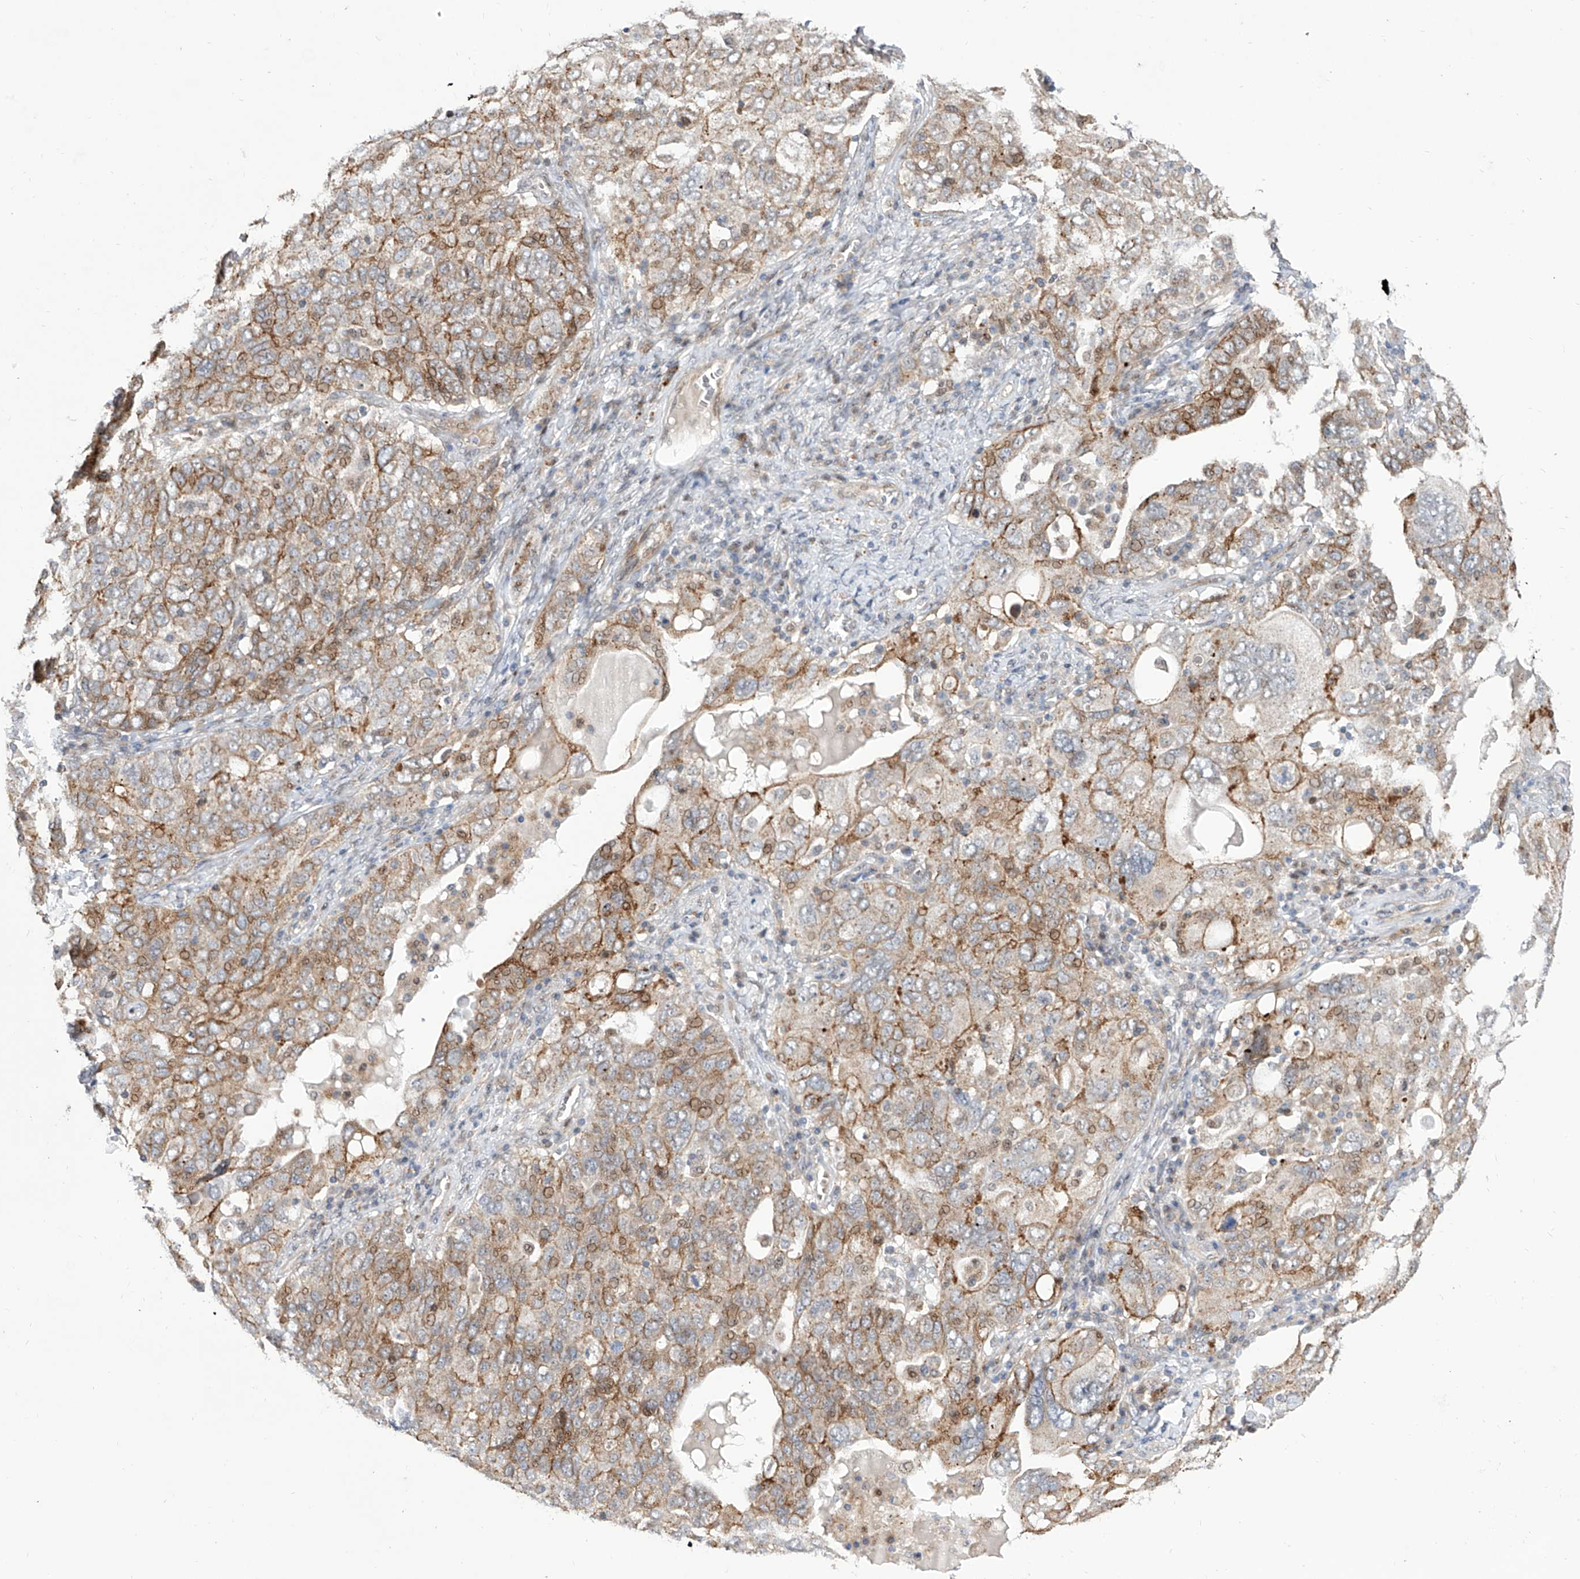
{"staining": {"intensity": "moderate", "quantity": "25%-75%", "location": "cytoplasmic/membranous"}, "tissue": "ovarian cancer", "cell_type": "Tumor cells", "image_type": "cancer", "snomed": [{"axis": "morphology", "description": "Carcinoma, endometroid"}, {"axis": "topography", "description": "Ovary"}], "caption": "Immunohistochemistry of human ovarian cancer (endometroid carcinoma) exhibits medium levels of moderate cytoplasmic/membranous expression in approximately 25%-75% of tumor cells. The staining was performed using DAB (3,3'-diaminobenzidine), with brown indicating positive protein expression. Nuclei are stained blue with hematoxylin.", "gene": "LRRC1", "patient": {"sex": "female", "age": 62}}